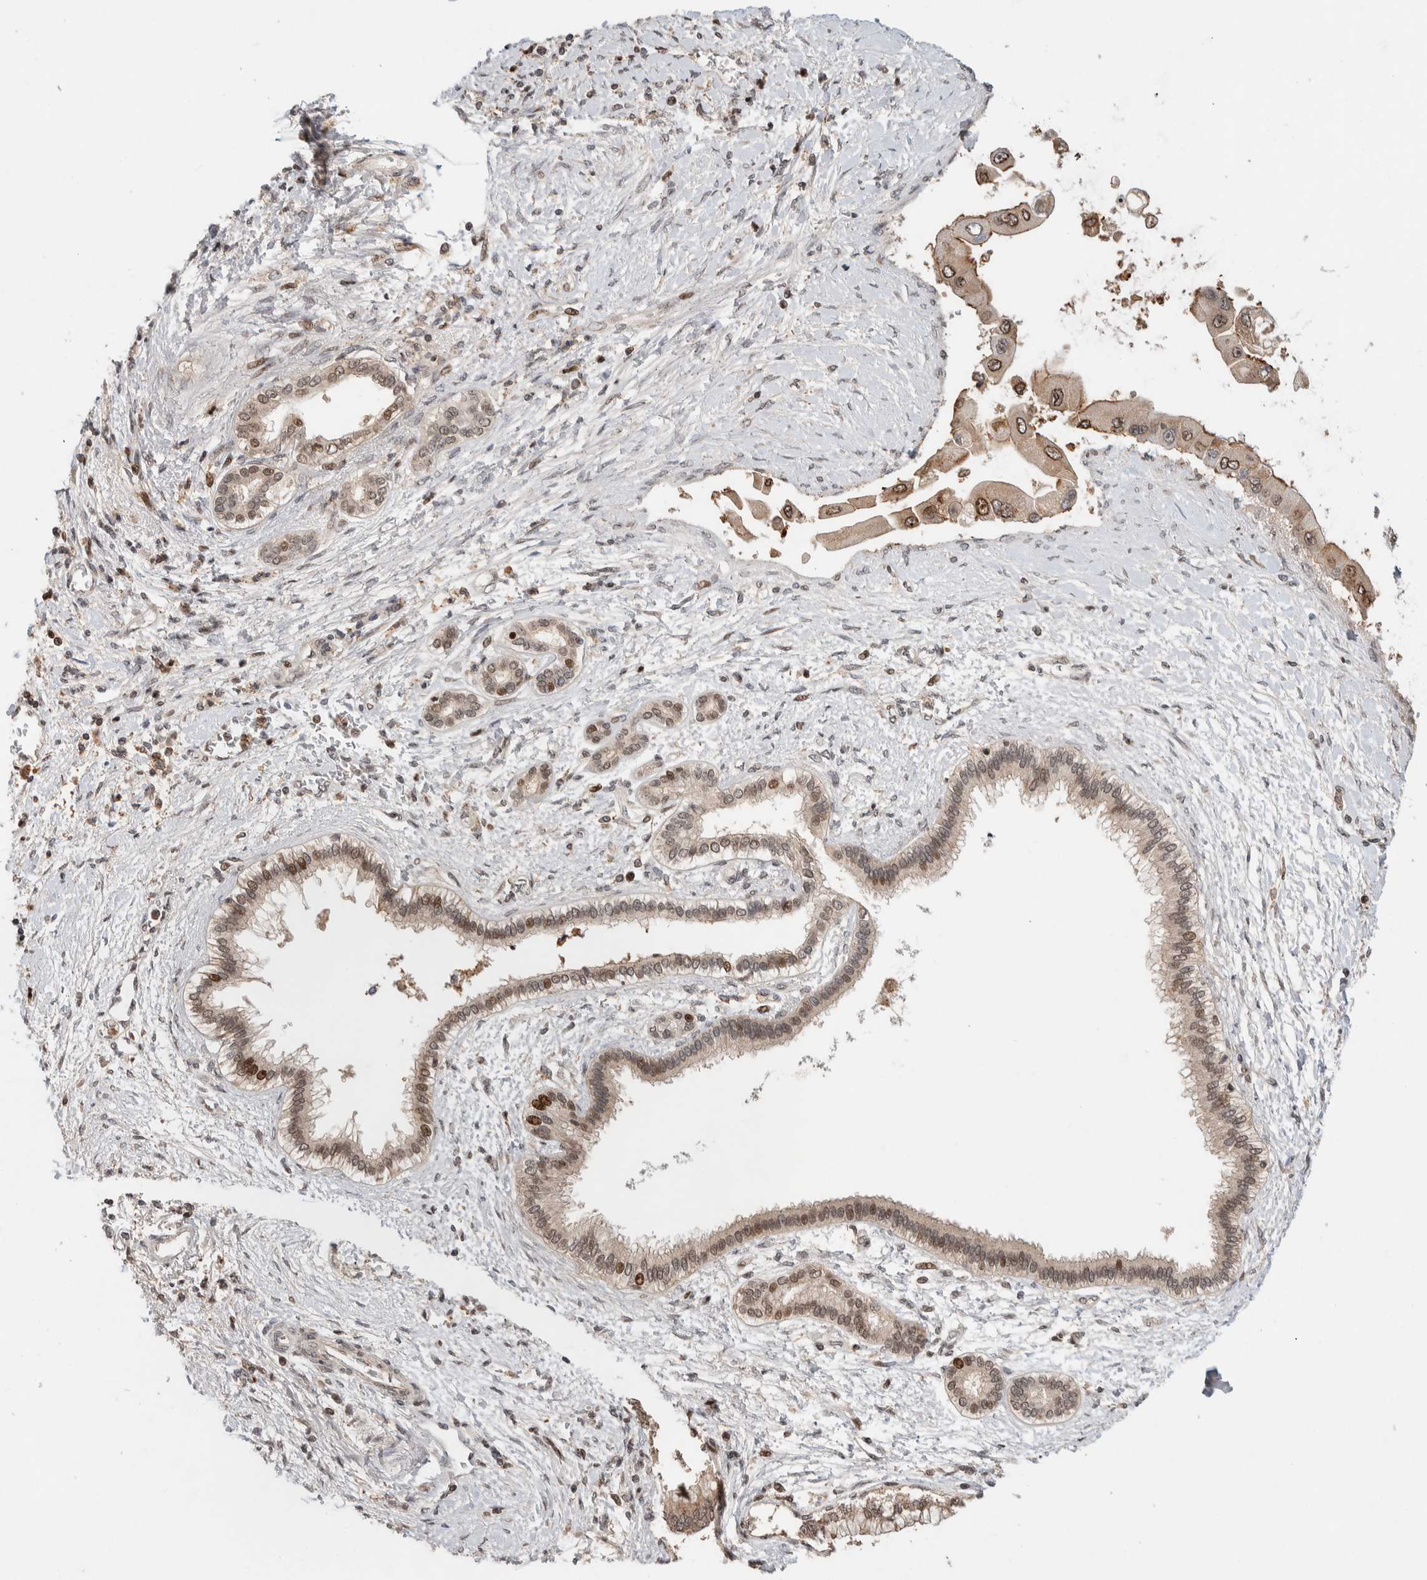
{"staining": {"intensity": "moderate", "quantity": "<25%", "location": "nuclear"}, "tissue": "liver cancer", "cell_type": "Tumor cells", "image_type": "cancer", "snomed": [{"axis": "morphology", "description": "Cholangiocarcinoma"}, {"axis": "topography", "description": "Liver"}], "caption": "A brown stain highlights moderate nuclear positivity of a protein in human liver cholangiocarcinoma tumor cells.", "gene": "ZNF521", "patient": {"sex": "male", "age": 50}}